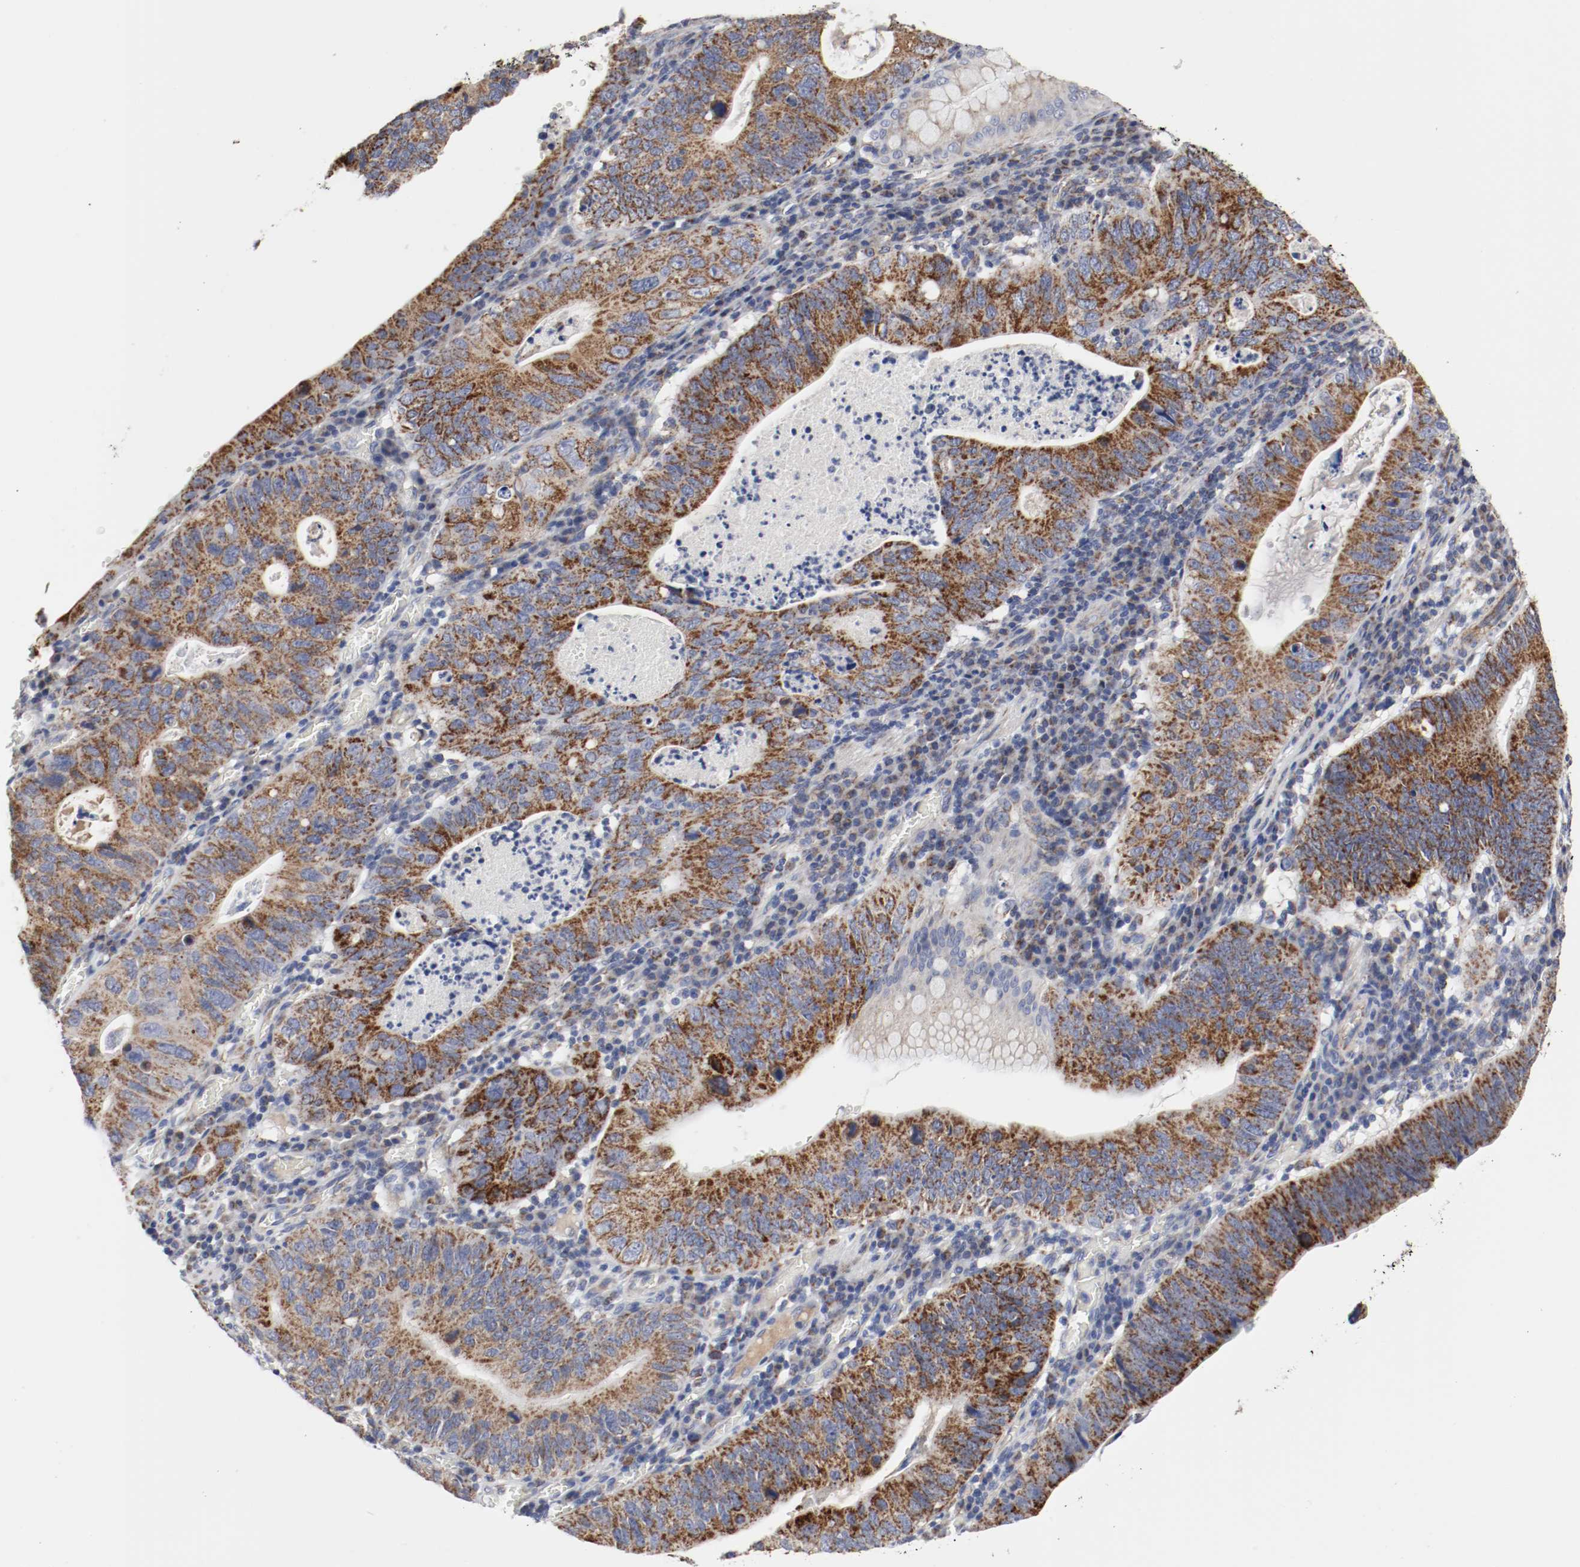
{"staining": {"intensity": "strong", "quantity": ">75%", "location": "cytoplasmic/membranous"}, "tissue": "stomach cancer", "cell_type": "Tumor cells", "image_type": "cancer", "snomed": [{"axis": "morphology", "description": "Adenocarcinoma, NOS"}, {"axis": "topography", "description": "Stomach"}], "caption": "Adenocarcinoma (stomach) stained with immunohistochemistry shows strong cytoplasmic/membranous positivity in about >75% of tumor cells. Using DAB (3,3'-diaminobenzidine) (brown) and hematoxylin (blue) stains, captured at high magnification using brightfield microscopy.", "gene": "AFG3L2", "patient": {"sex": "male", "age": 59}}